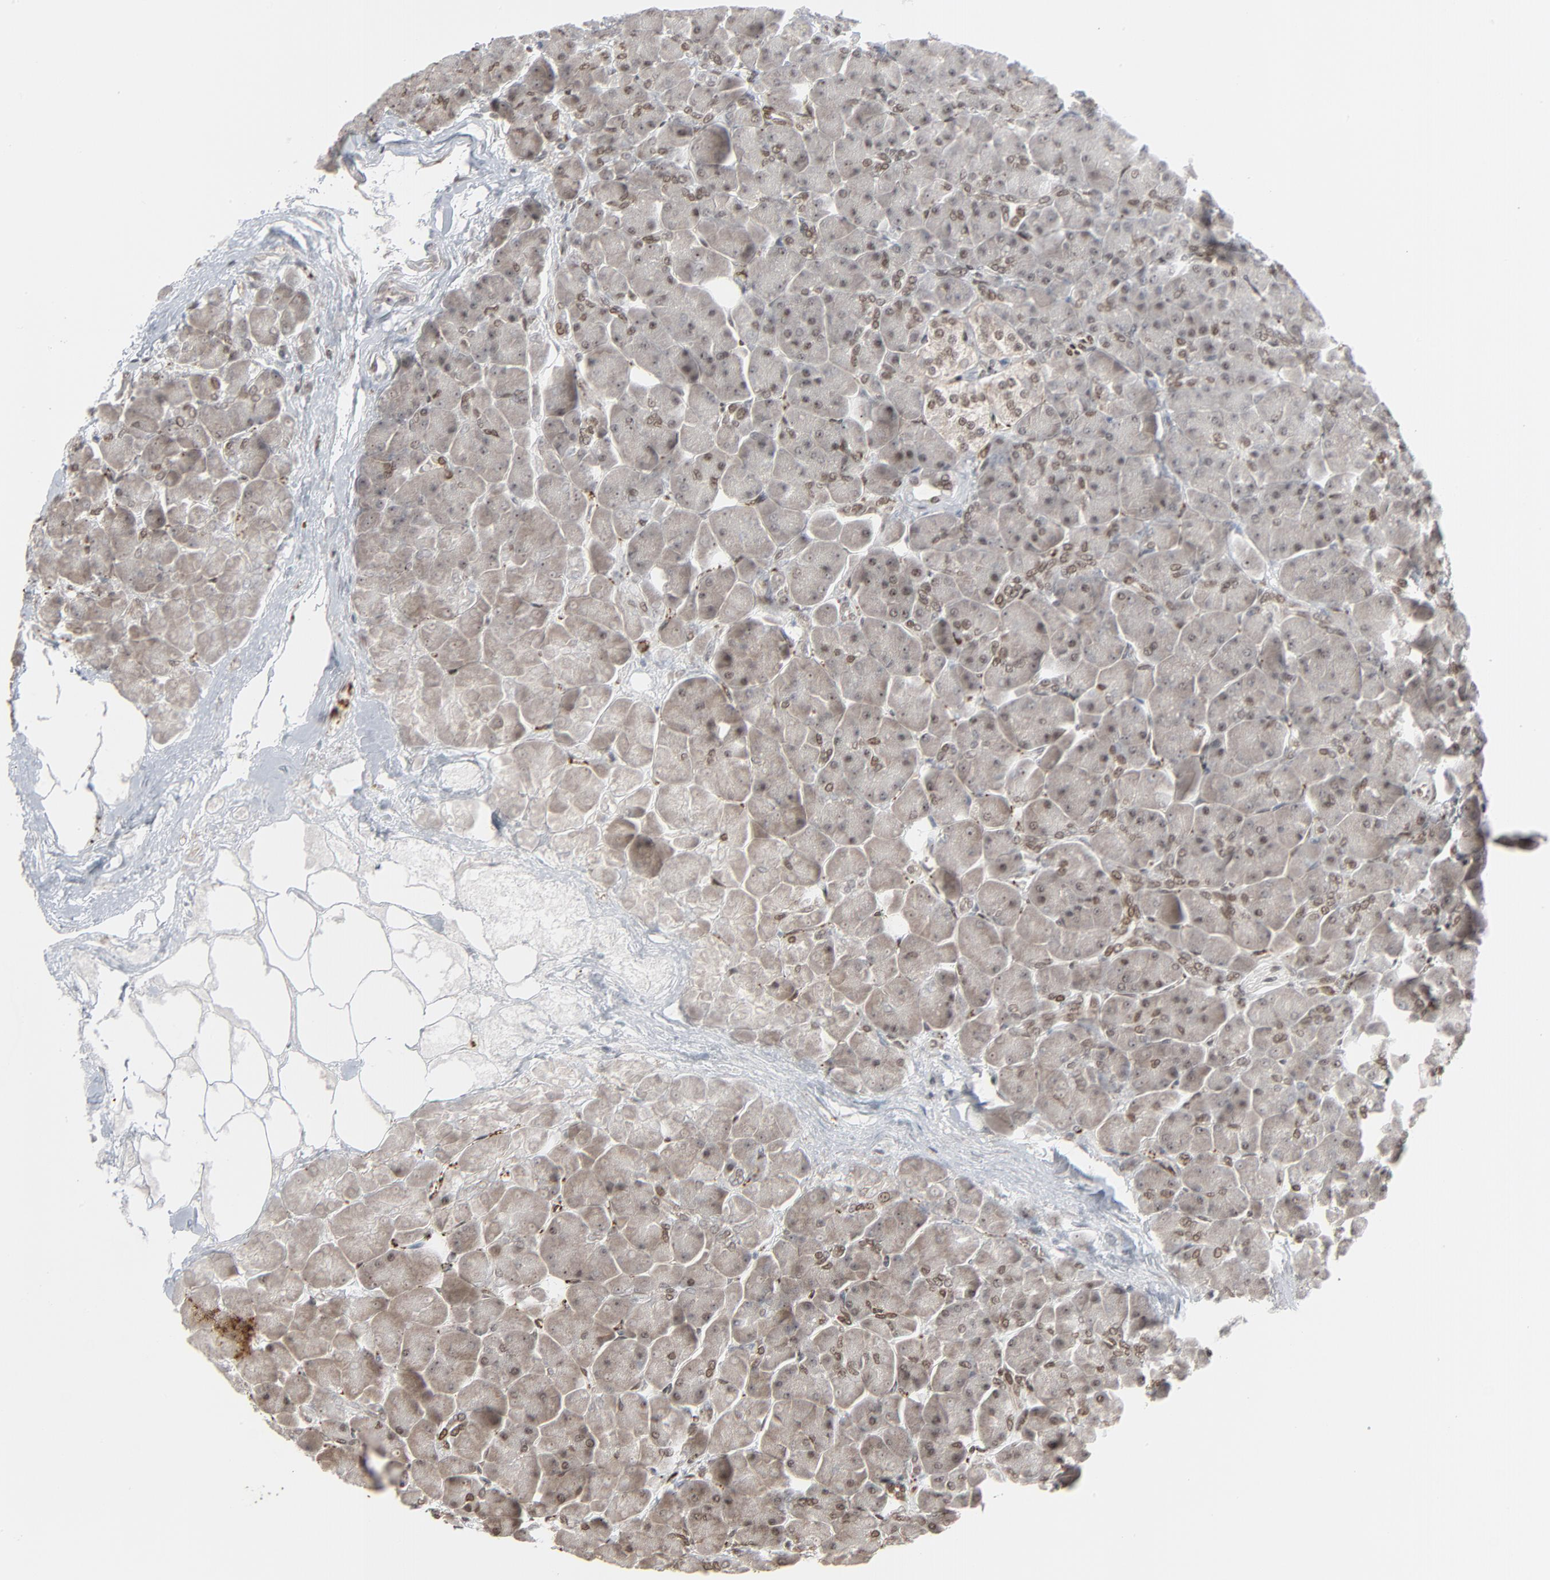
{"staining": {"intensity": "moderate", "quantity": "<25%", "location": "nuclear"}, "tissue": "pancreas", "cell_type": "Exocrine glandular cells", "image_type": "normal", "snomed": [{"axis": "morphology", "description": "Normal tissue, NOS"}, {"axis": "topography", "description": "Pancreas"}], "caption": "Pancreas stained with immunohistochemistry displays moderate nuclear expression in about <25% of exocrine glandular cells.", "gene": "CUX1", "patient": {"sex": "male", "age": 66}}